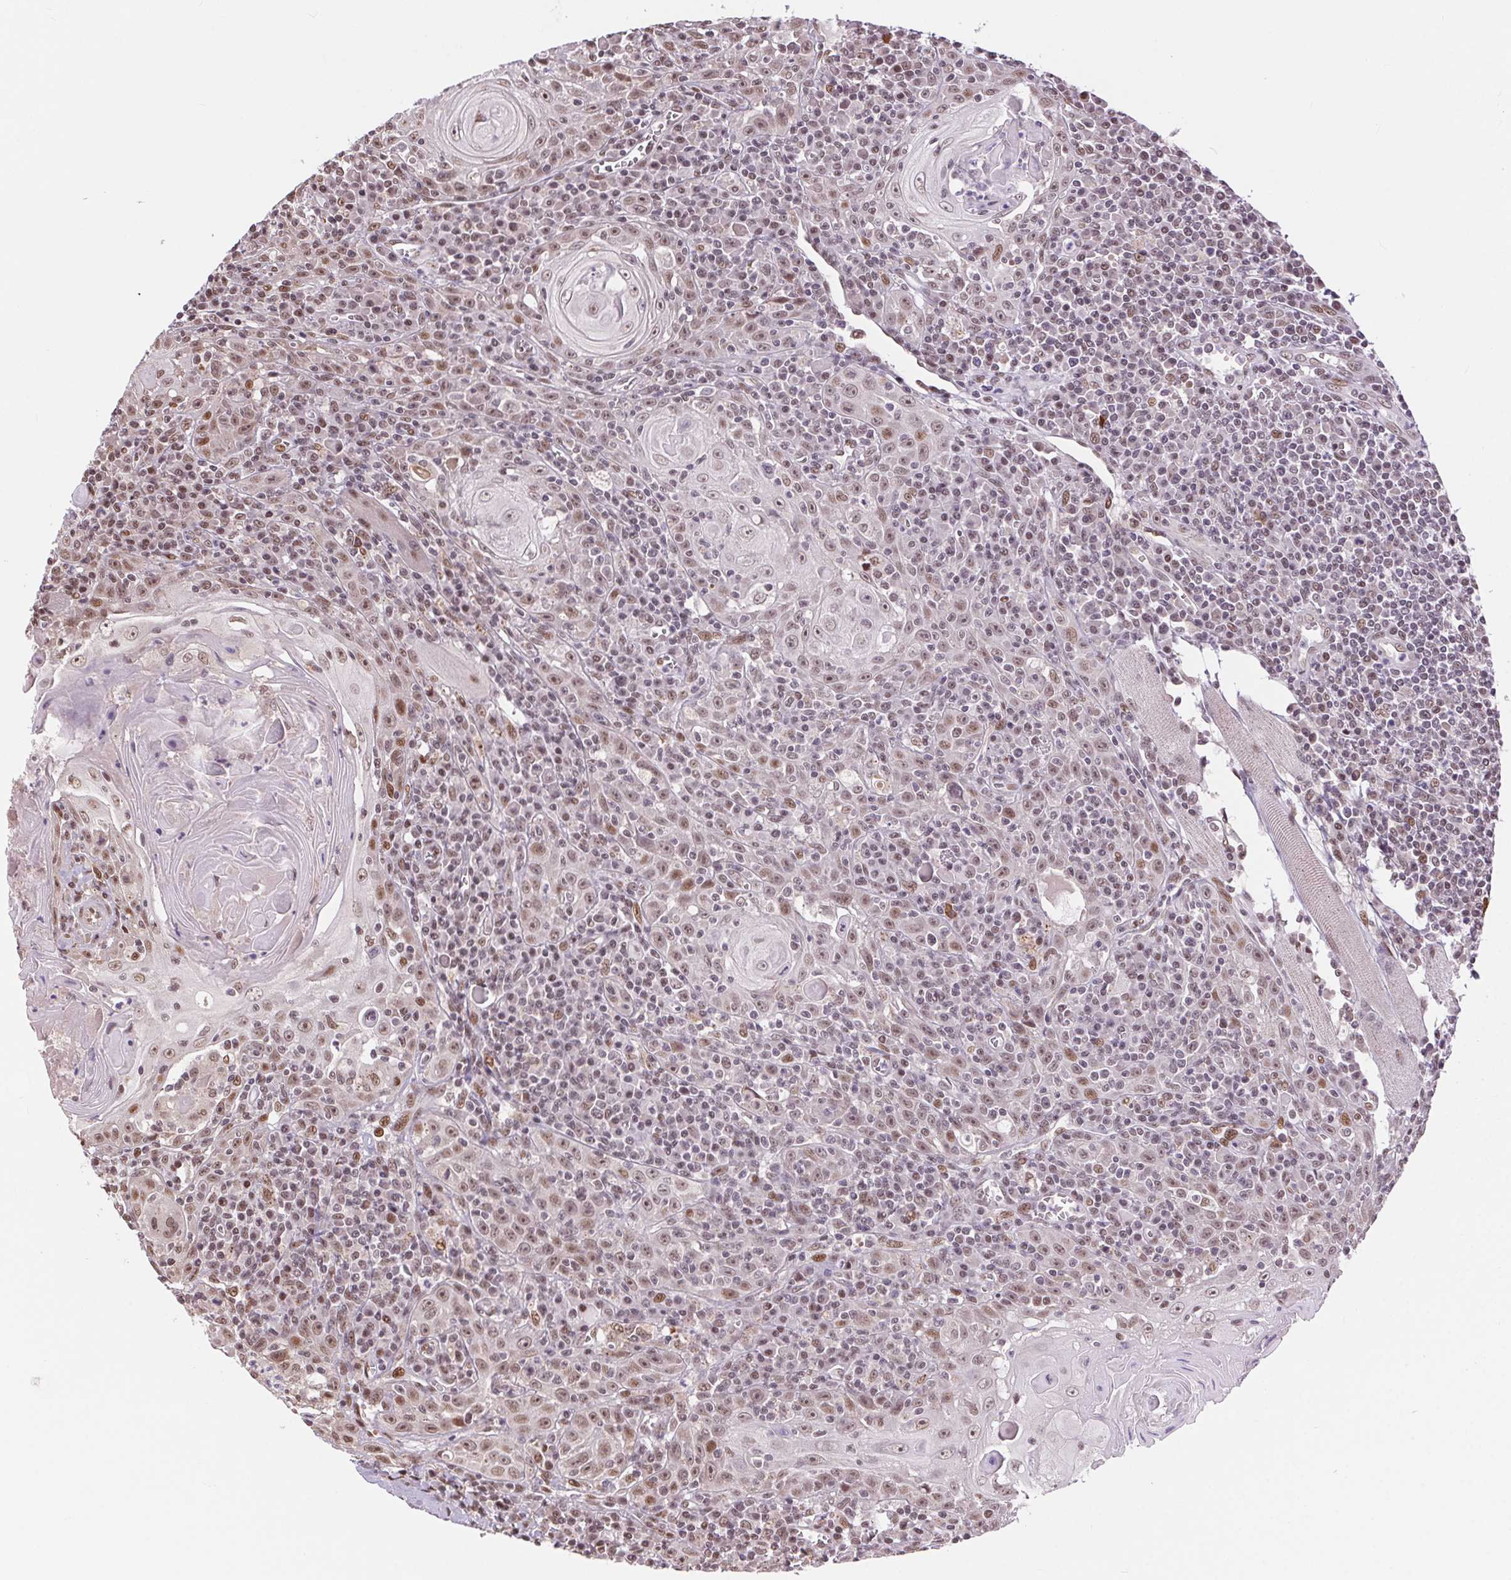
{"staining": {"intensity": "weak", "quantity": "25%-75%", "location": "nuclear"}, "tissue": "head and neck cancer", "cell_type": "Tumor cells", "image_type": "cancer", "snomed": [{"axis": "morphology", "description": "Squamous cell carcinoma, NOS"}, {"axis": "topography", "description": "Head-Neck"}], "caption": "High-power microscopy captured an immunohistochemistry (IHC) photomicrograph of head and neck cancer (squamous cell carcinoma), revealing weak nuclear expression in about 25%-75% of tumor cells.", "gene": "RAD23A", "patient": {"sex": "male", "age": 52}}